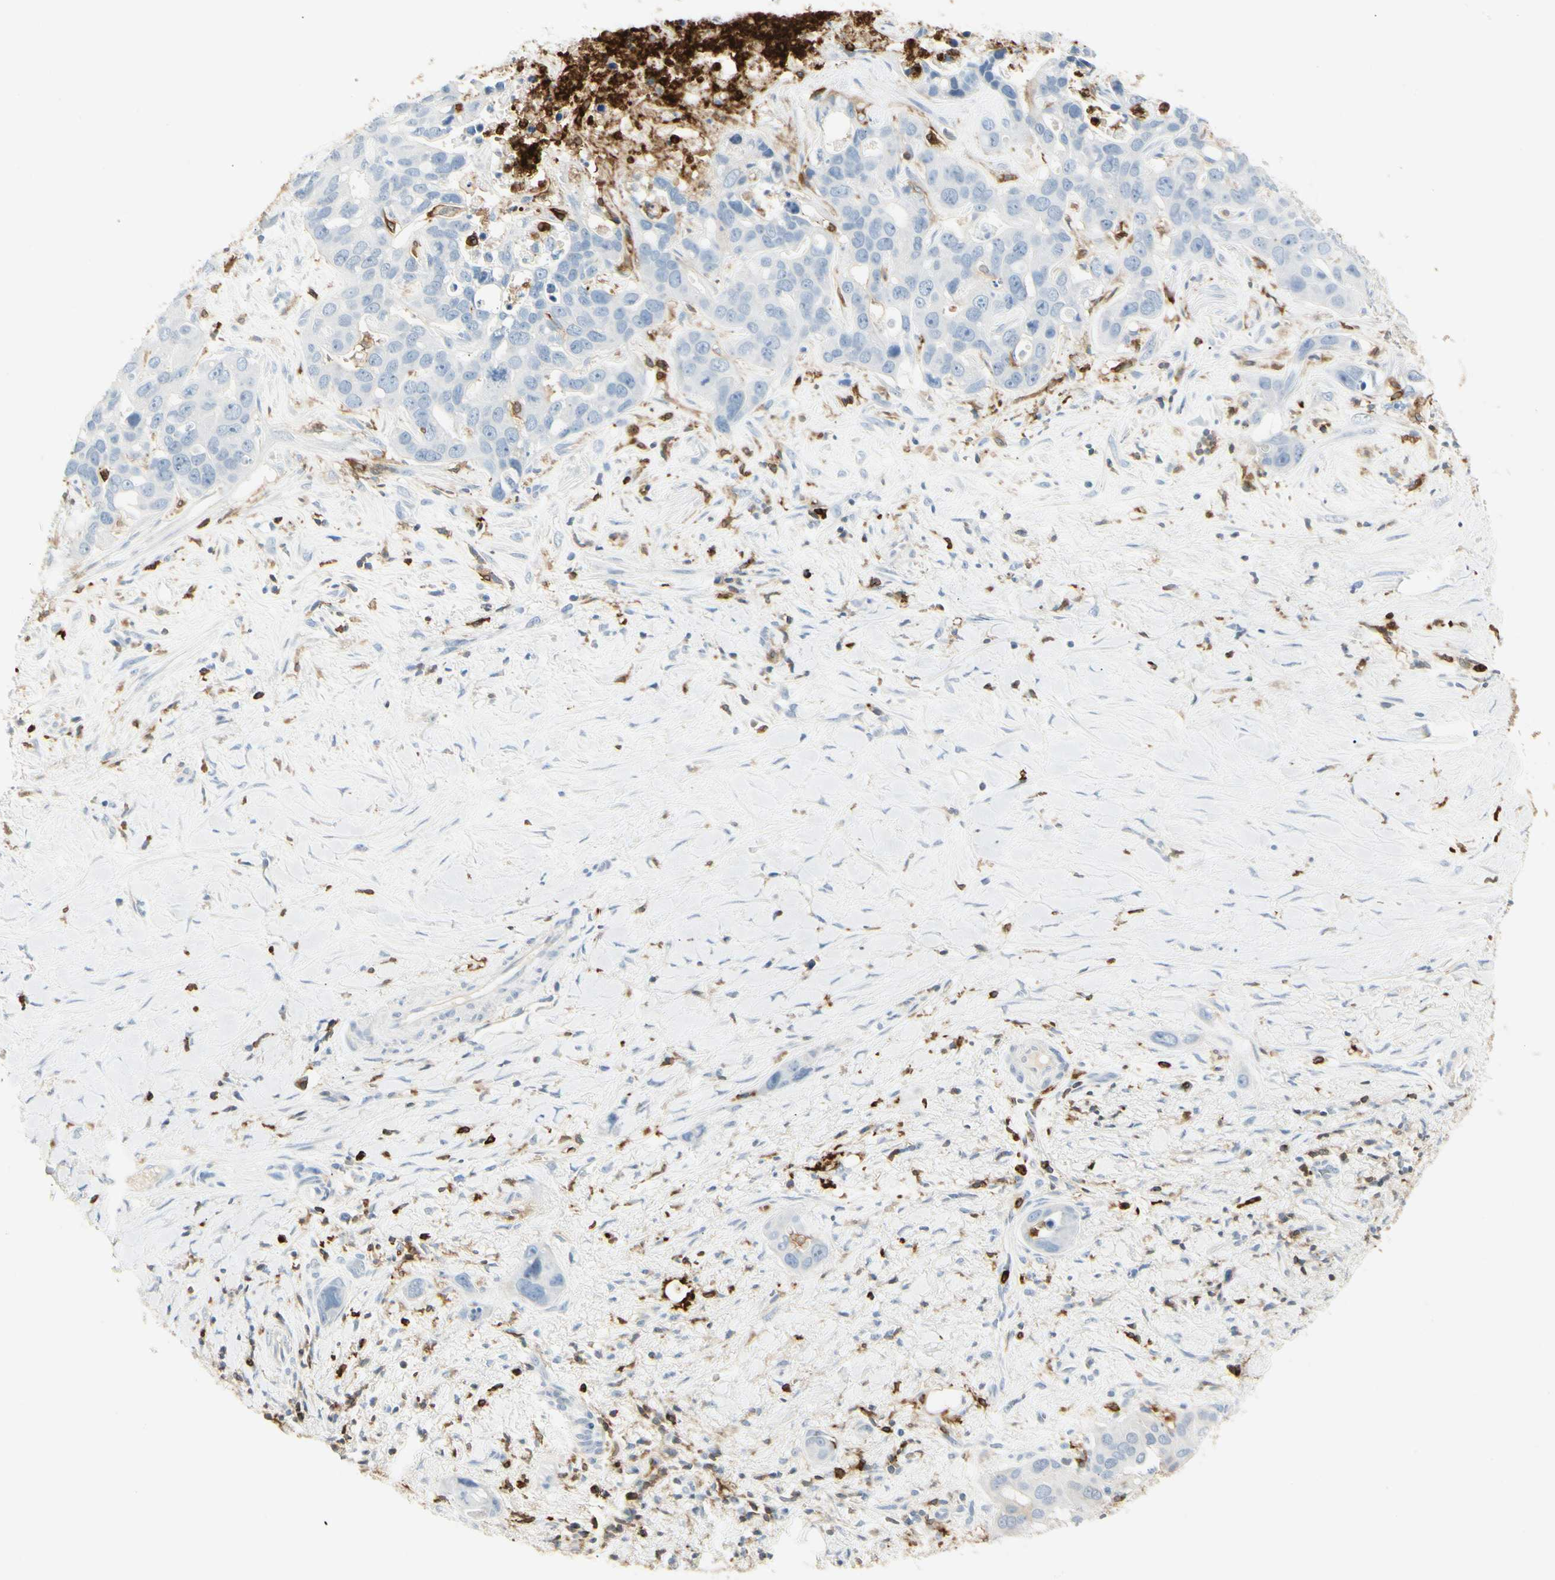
{"staining": {"intensity": "negative", "quantity": "none", "location": "none"}, "tissue": "liver cancer", "cell_type": "Tumor cells", "image_type": "cancer", "snomed": [{"axis": "morphology", "description": "Cholangiocarcinoma"}, {"axis": "topography", "description": "Liver"}], "caption": "Tumor cells show no significant expression in liver cancer. Nuclei are stained in blue.", "gene": "ITGB2", "patient": {"sex": "female", "age": 65}}